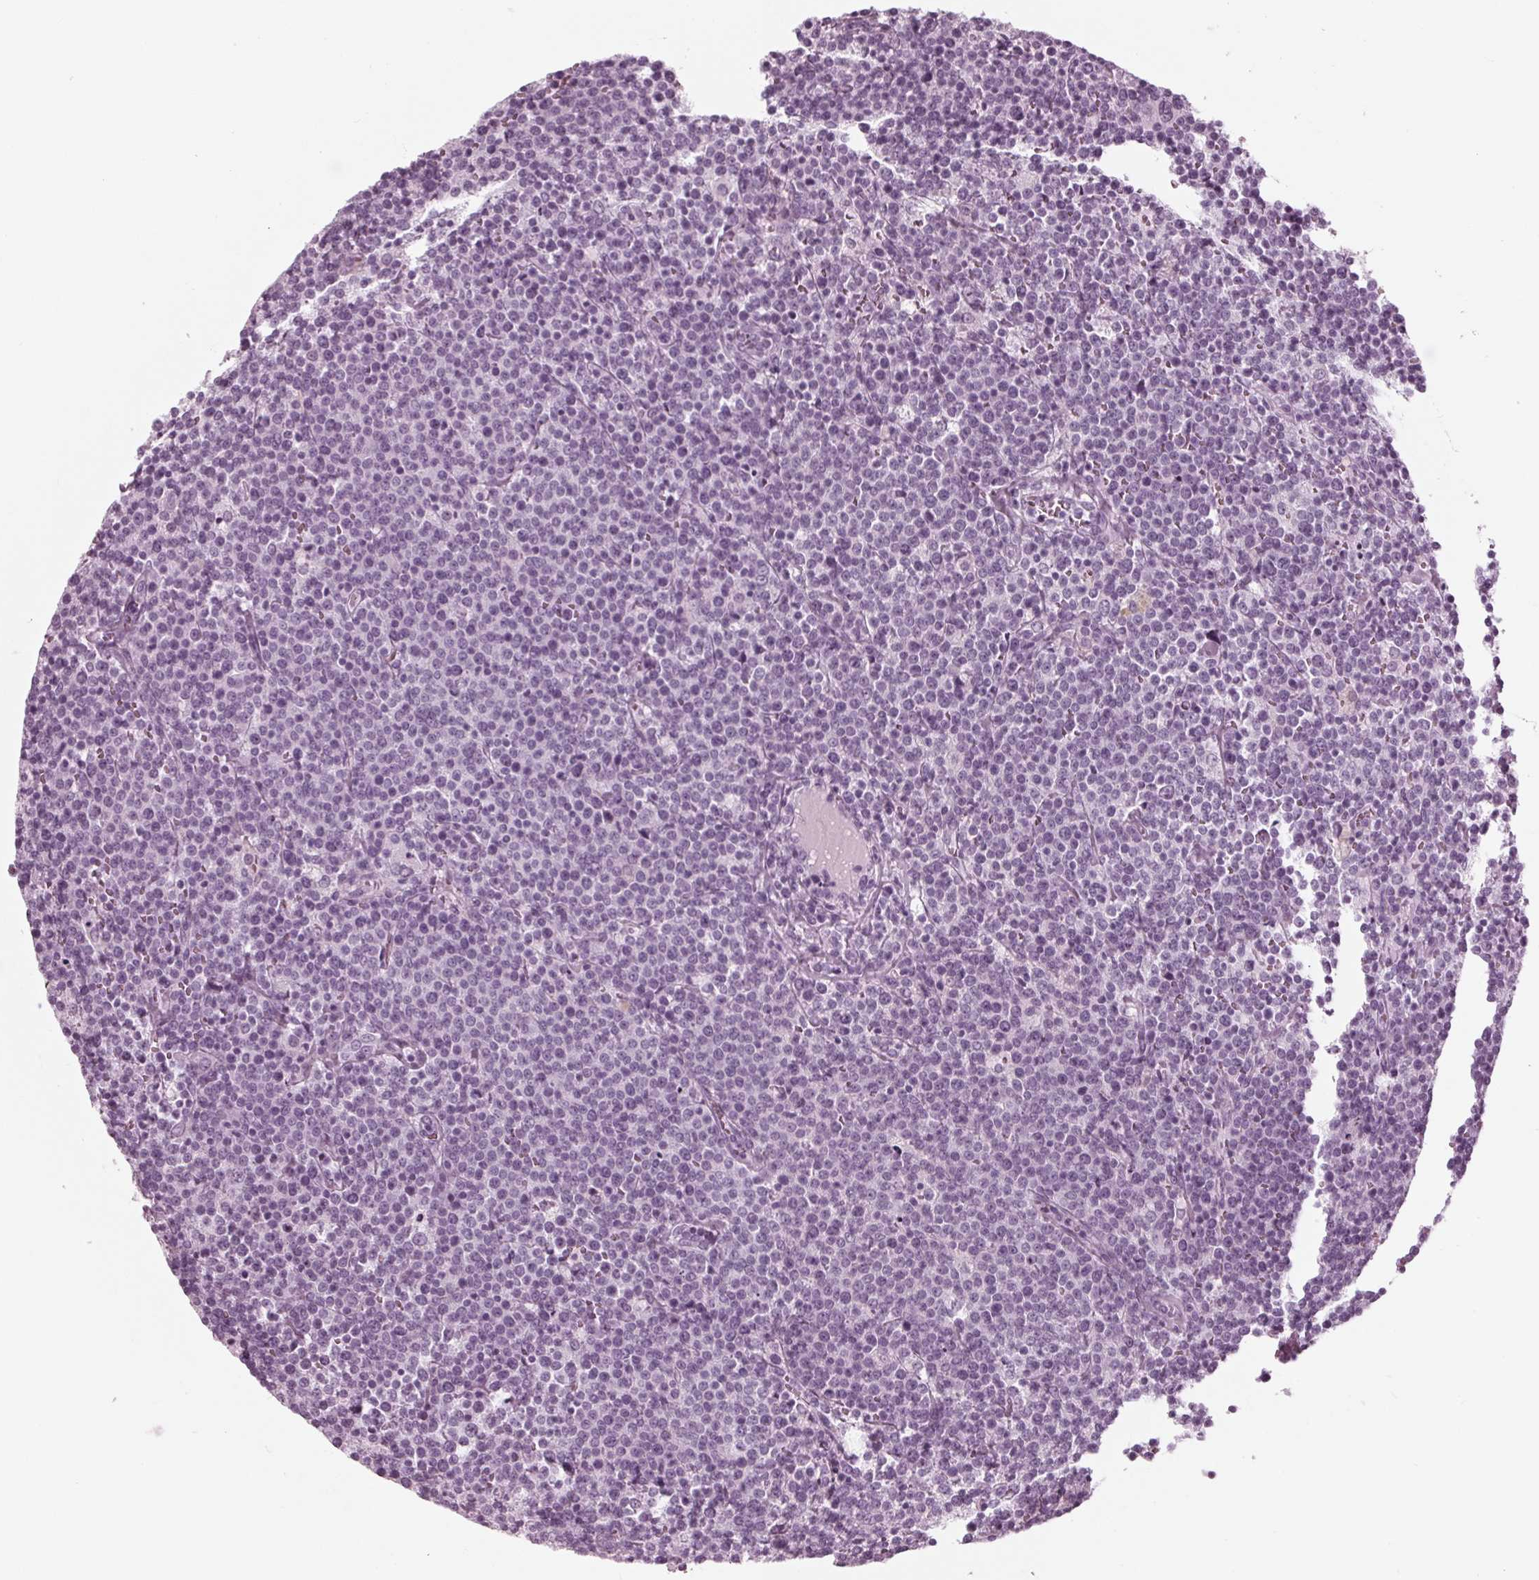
{"staining": {"intensity": "negative", "quantity": "none", "location": "none"}, "tissue": "lymphoma", "cell_type": "Tumor cells", "image_type": "cancer", "snomed": [{"axis": "morphology", "description": "Malignant lymphoma, non-Hodgkin's type, High grade"}, {"axis": "topography", "description": "Lymph node"}], "caption": "Malignant lymphoma, non-Hodgkin's type (high-grade) was stained to show a protein in brown. There is no significant positivity in tumor cells.", "gene": "KRT28", "patient": {"sex": "male", "age": 61}}